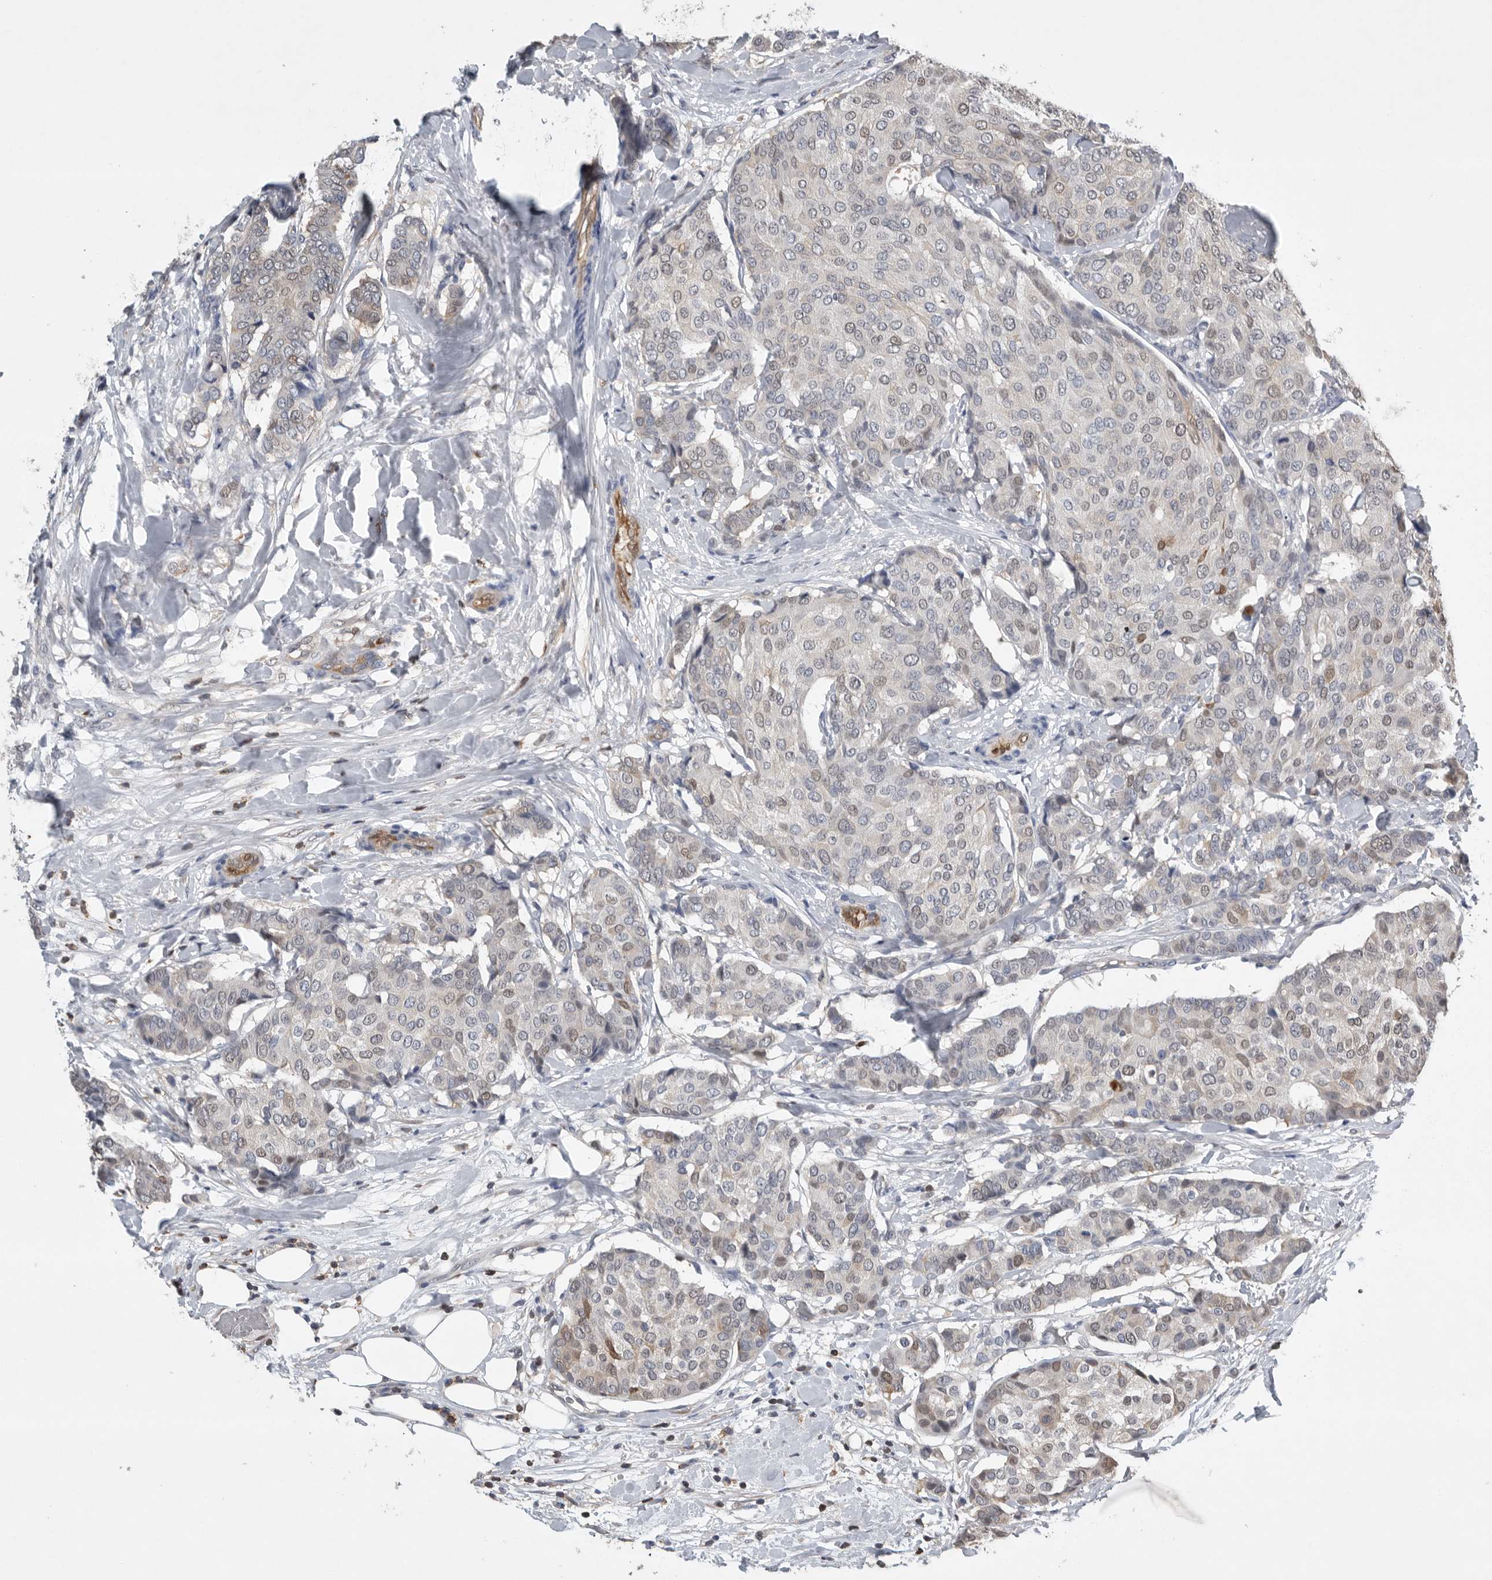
{"staining": {"intensity": "weak", "quantity": "<25%", "location": "nuclear"}, "tissue": "breast cancer", "cell_type": "Tumor cells", "image_type": "cancer", "snomed": [{"axis": "morphology", "description": "Duct carcinoma"}, {"axis": "topography", "description": "Breast"}], "caption": "A high-resolution micrograph shows immunohistochemistry staining of invasive ductal carcinoma (breast), which displays no significant expression in tumor cells.", "gene": "PDCD4", "patient": {"sex": "female", "age": 75}}